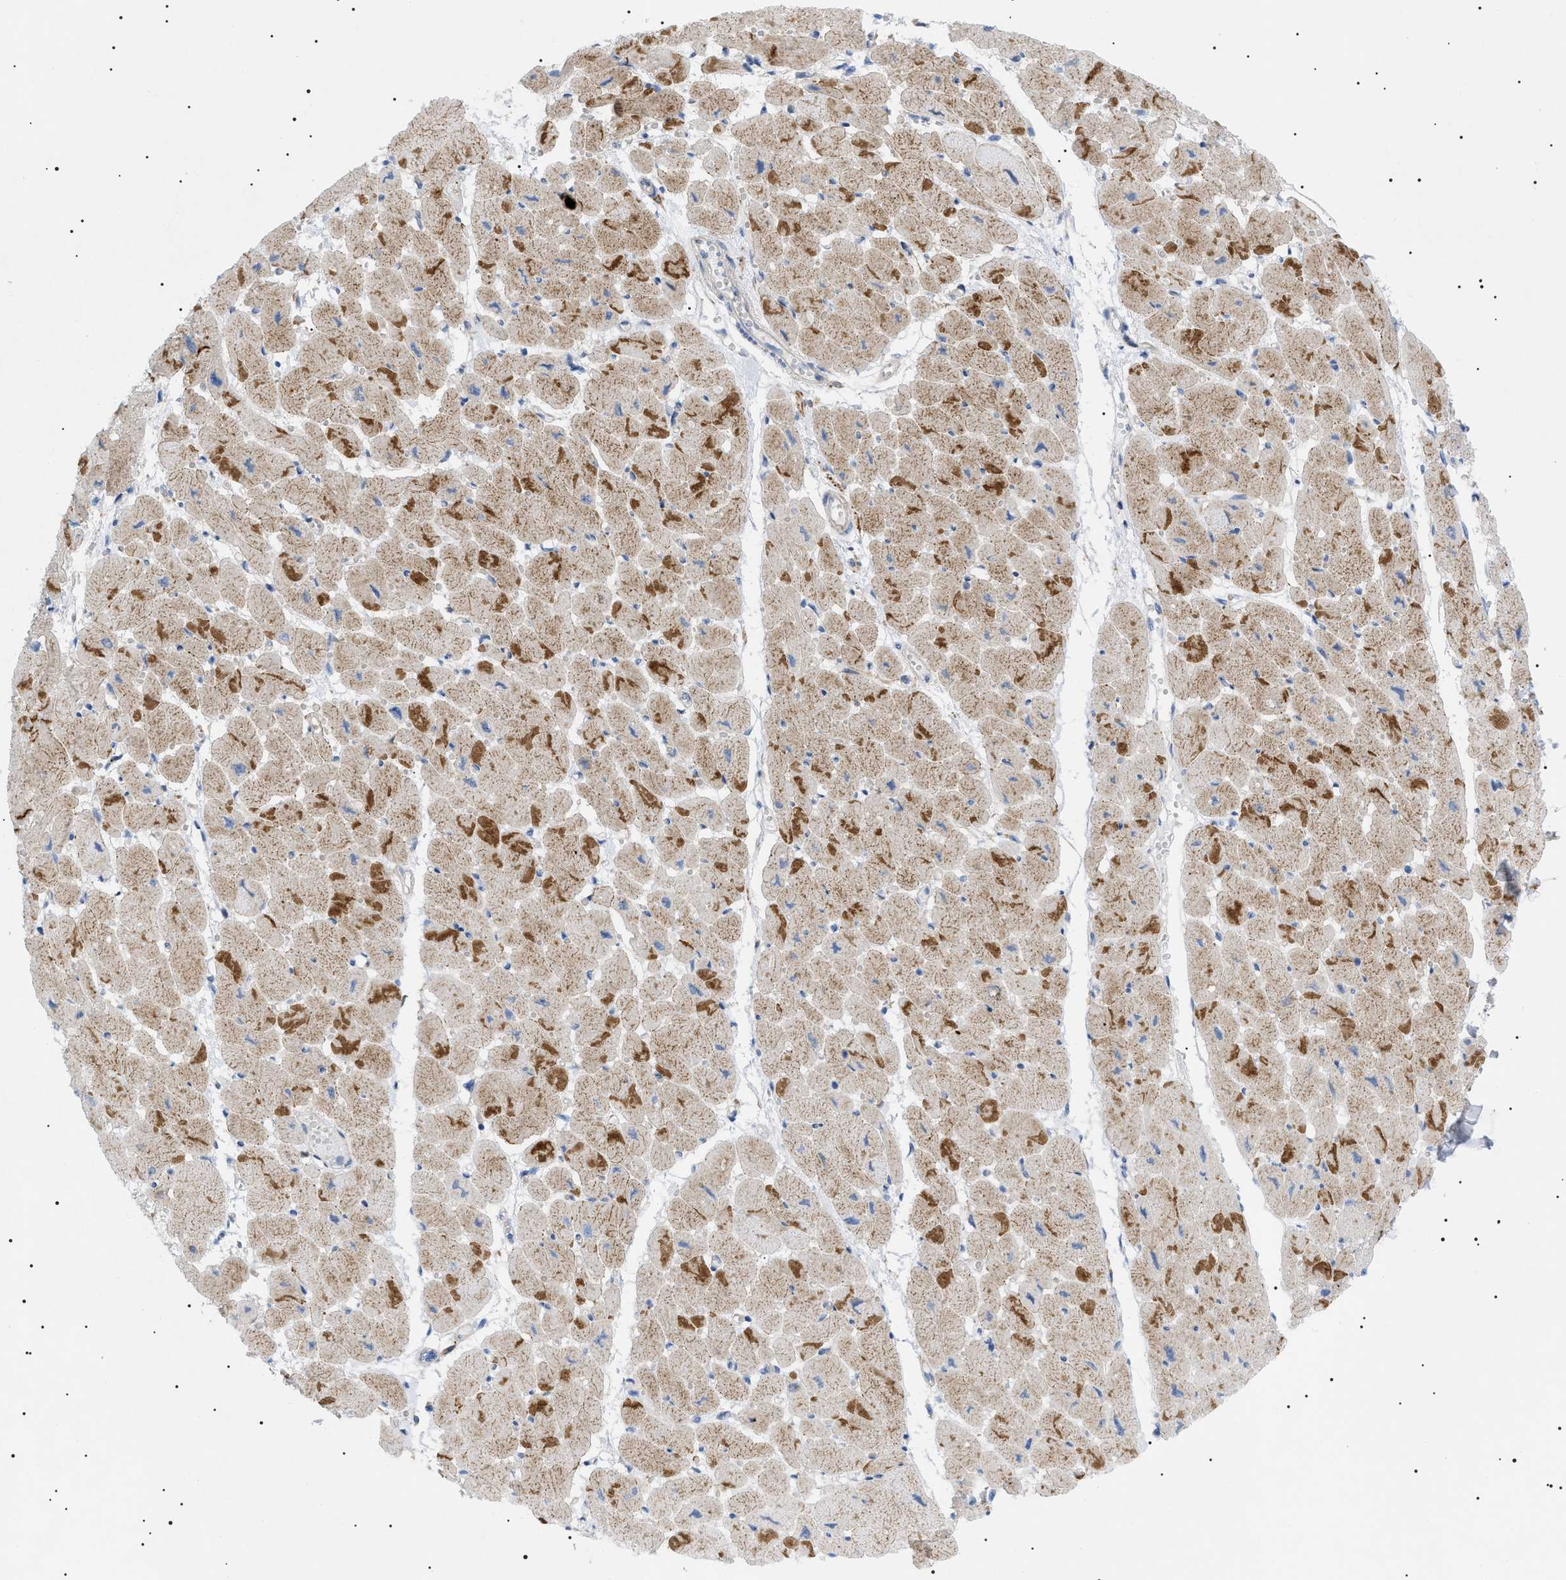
{"staining": {"intensity": "strong", "quantity": ">75%", "location": "cytoplasmic/membranous"}, "tissue": "heart muscle", "cell_type": "Cardiomyocytes", "image_type": "normal", "snomed": [{"axis": "morphology", "description": "Normal tissue, NOS"}, {"axis": "topography", "description": "Heart"}], "caption": "Immunohistochemical staining of normal human heart muscle reveals high levels of strong cytoplasmic/membranous positivity in approximately >75% of cardiomyocytes. (DAB = brown stain, brightfield microscopy at high magnification).", "gene": "SFXN5", "patient": {"sex": "female", "age": 54}}